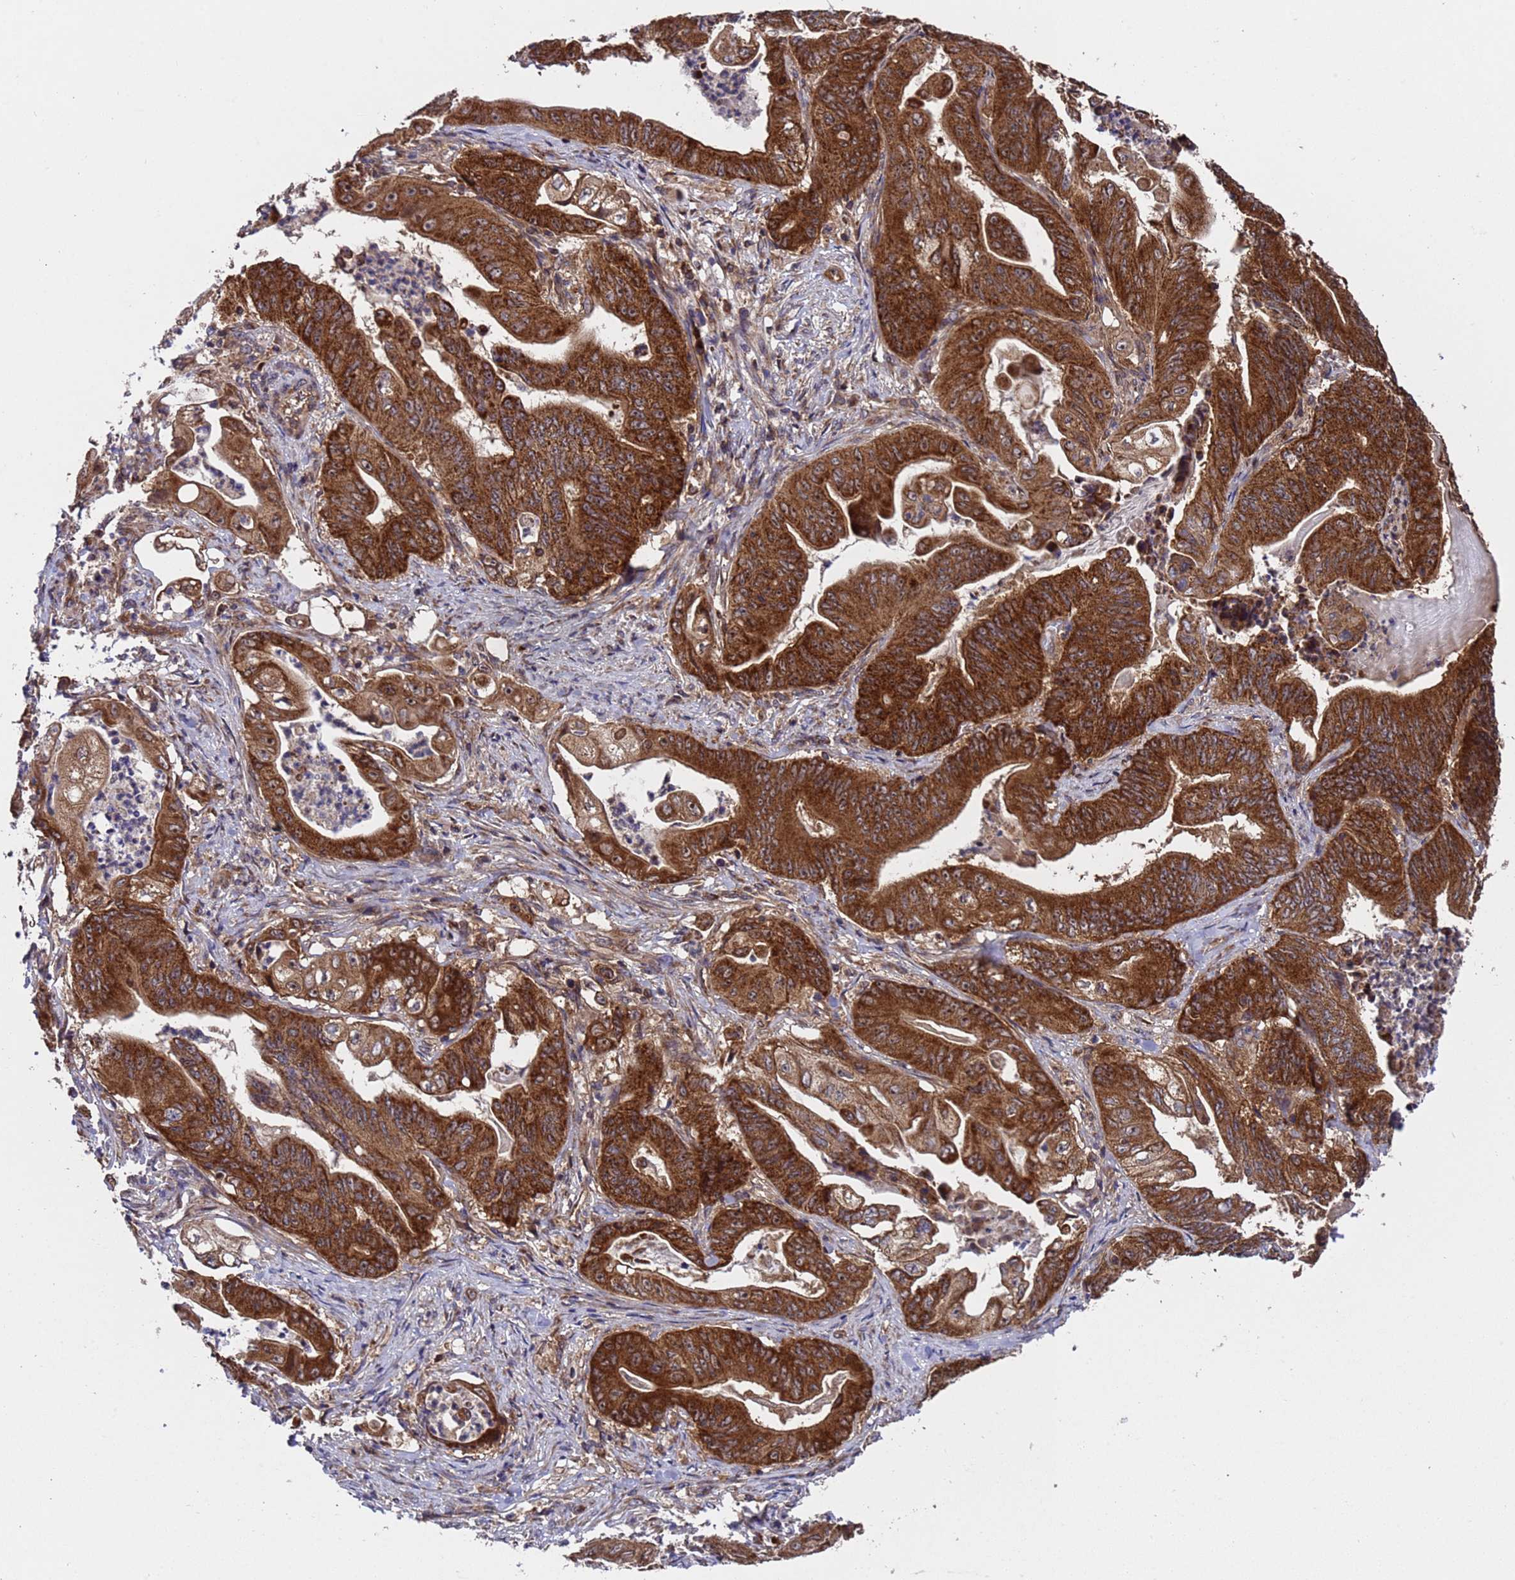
{"staining": {"intensity": "strong", "quantity": ">75%", "location": "cytoplasmic/membranous"}, "tissue": "stomach cancer", "cell_type": "Tumor cells", "image_type": "cancer", "snomed": [{"axis": "morphology", "description": "Adenocarcinoma, NOS"}, {"axis": "topography", "description": "Stomach"}], "caption": "Brown immunohistochemical staining in stomach cancer (adenocarcinoma) shows strong cytoplasmic/membranous staining in about >75% of tumor cells.", "gene": "TSR3", "patient": {"sex": "female", "age": 73}}